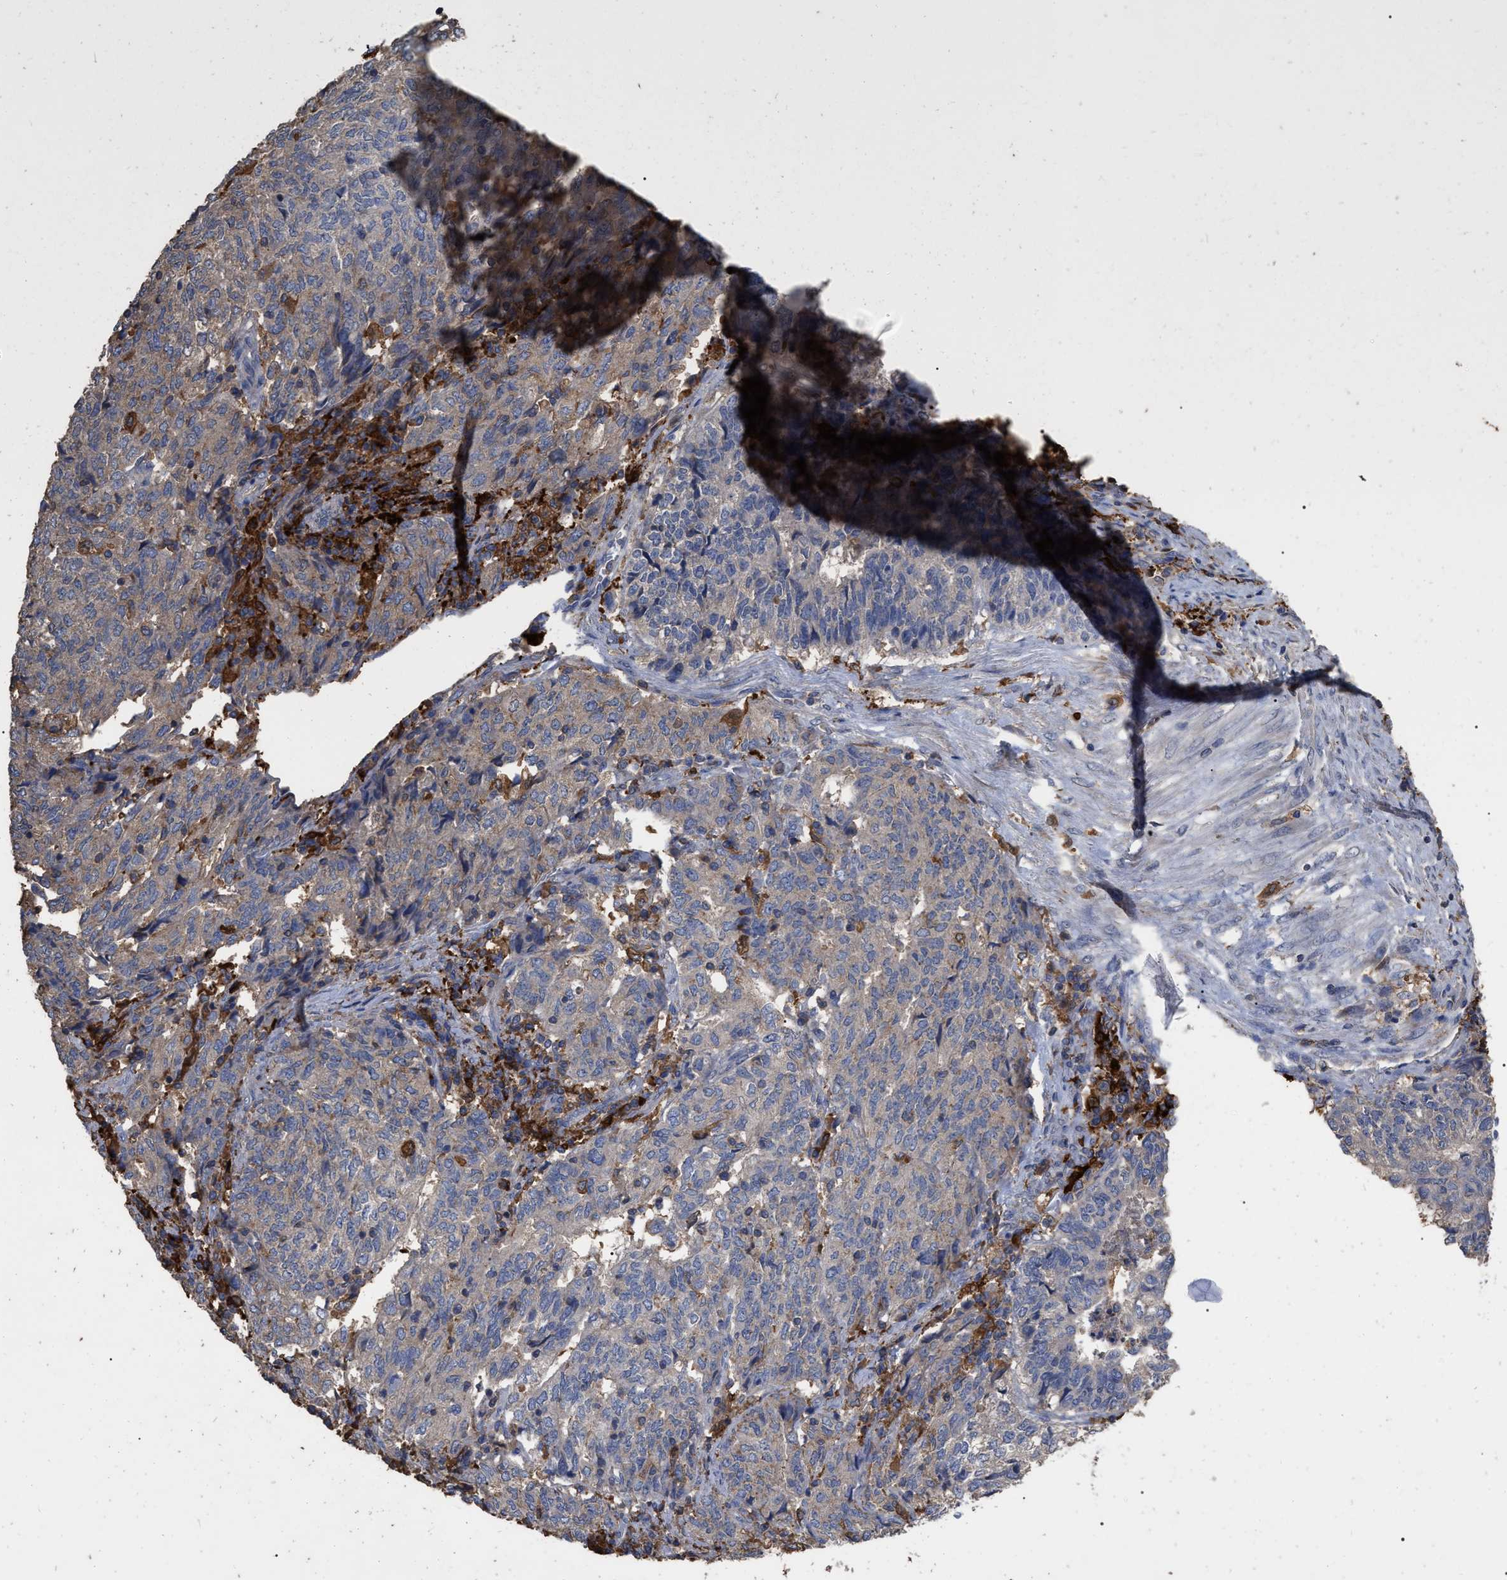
{"staining": {"intensity": "moderate", "quantity": "<25%", "location": "cytoplasmic/membranous"}, "tissue": "endometrial cancer", "cell_type": "Tumor cells", "image_type": "cancer", "snomed": [{"axis": "morphology", "description": "Adenocarcinoma, NOS"}, {"axis": "topography", "description": "Endometrium"}], "caption": "This histopathology image exhibits endometrial adenocarcinoma stained with immunohistochemistry to label a protein in brown. The cytoplasmic/membranous of tumor cells show moderate positivity for the protein. Nuclei are counter-stained blue.", "gene": "GPR179", "patient": {"sex": "female", "age": 80}}